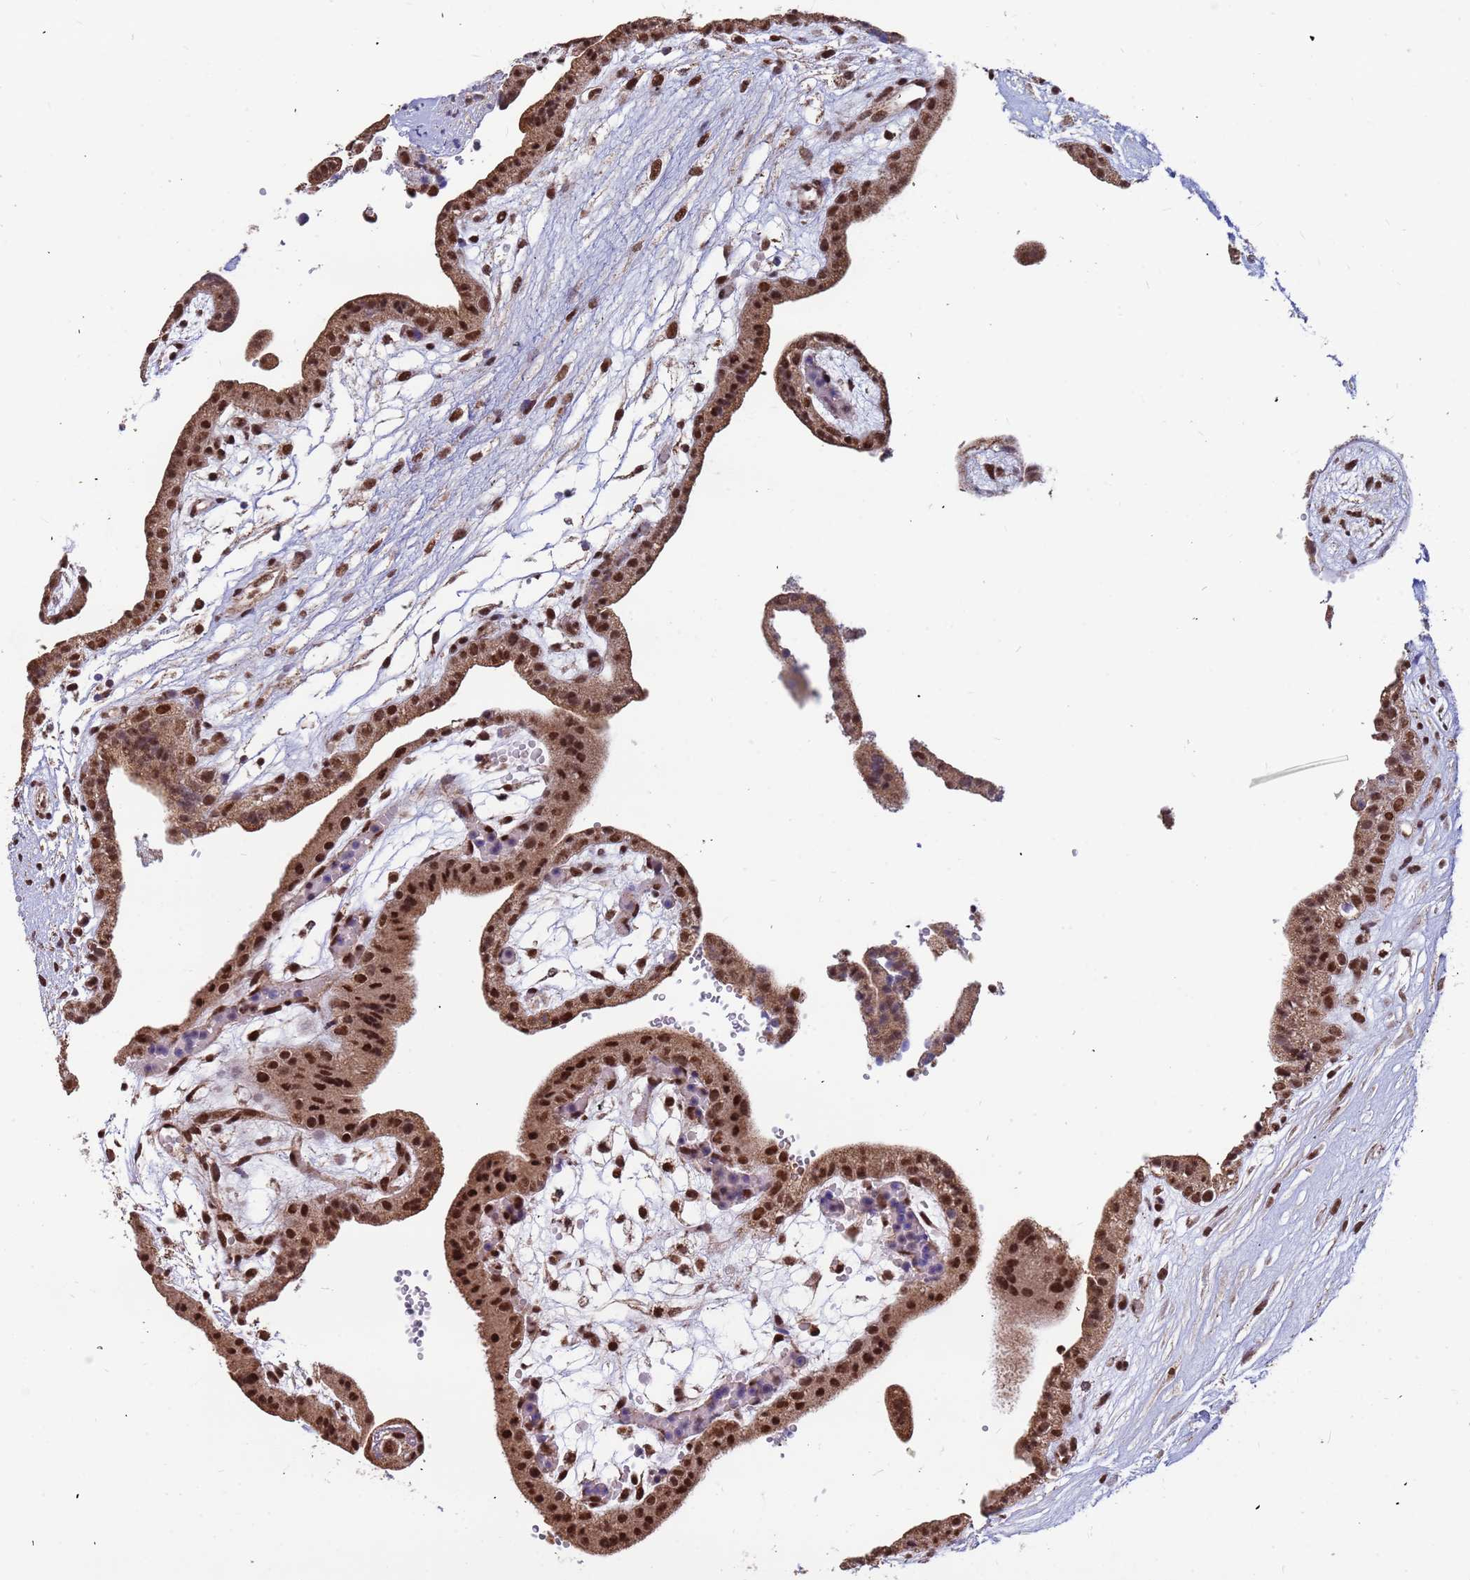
{"staining": {"intensity": "strong", "quantity": ">75%", "location": "cytoplasmic/membranous,nuclear"}, "tissue": "placenta", "cell_type": "Decidual cells", "image_type": "normal", "snomed": [{"axis": "morphology", "description": "Normal tissue, NOS"}, {"axis": "topography", "description": "Placenta"}], "caption": "Decidual cells demonstrate high levels of strong cytoplasmic/membranous,nuclear staining in approximately >75% of cells in benign placenta. (DAB IHC with brightfield microscopy, high magnification).", "gene": "DENND2B", "patient": {"sex": "female", "age": 18}}